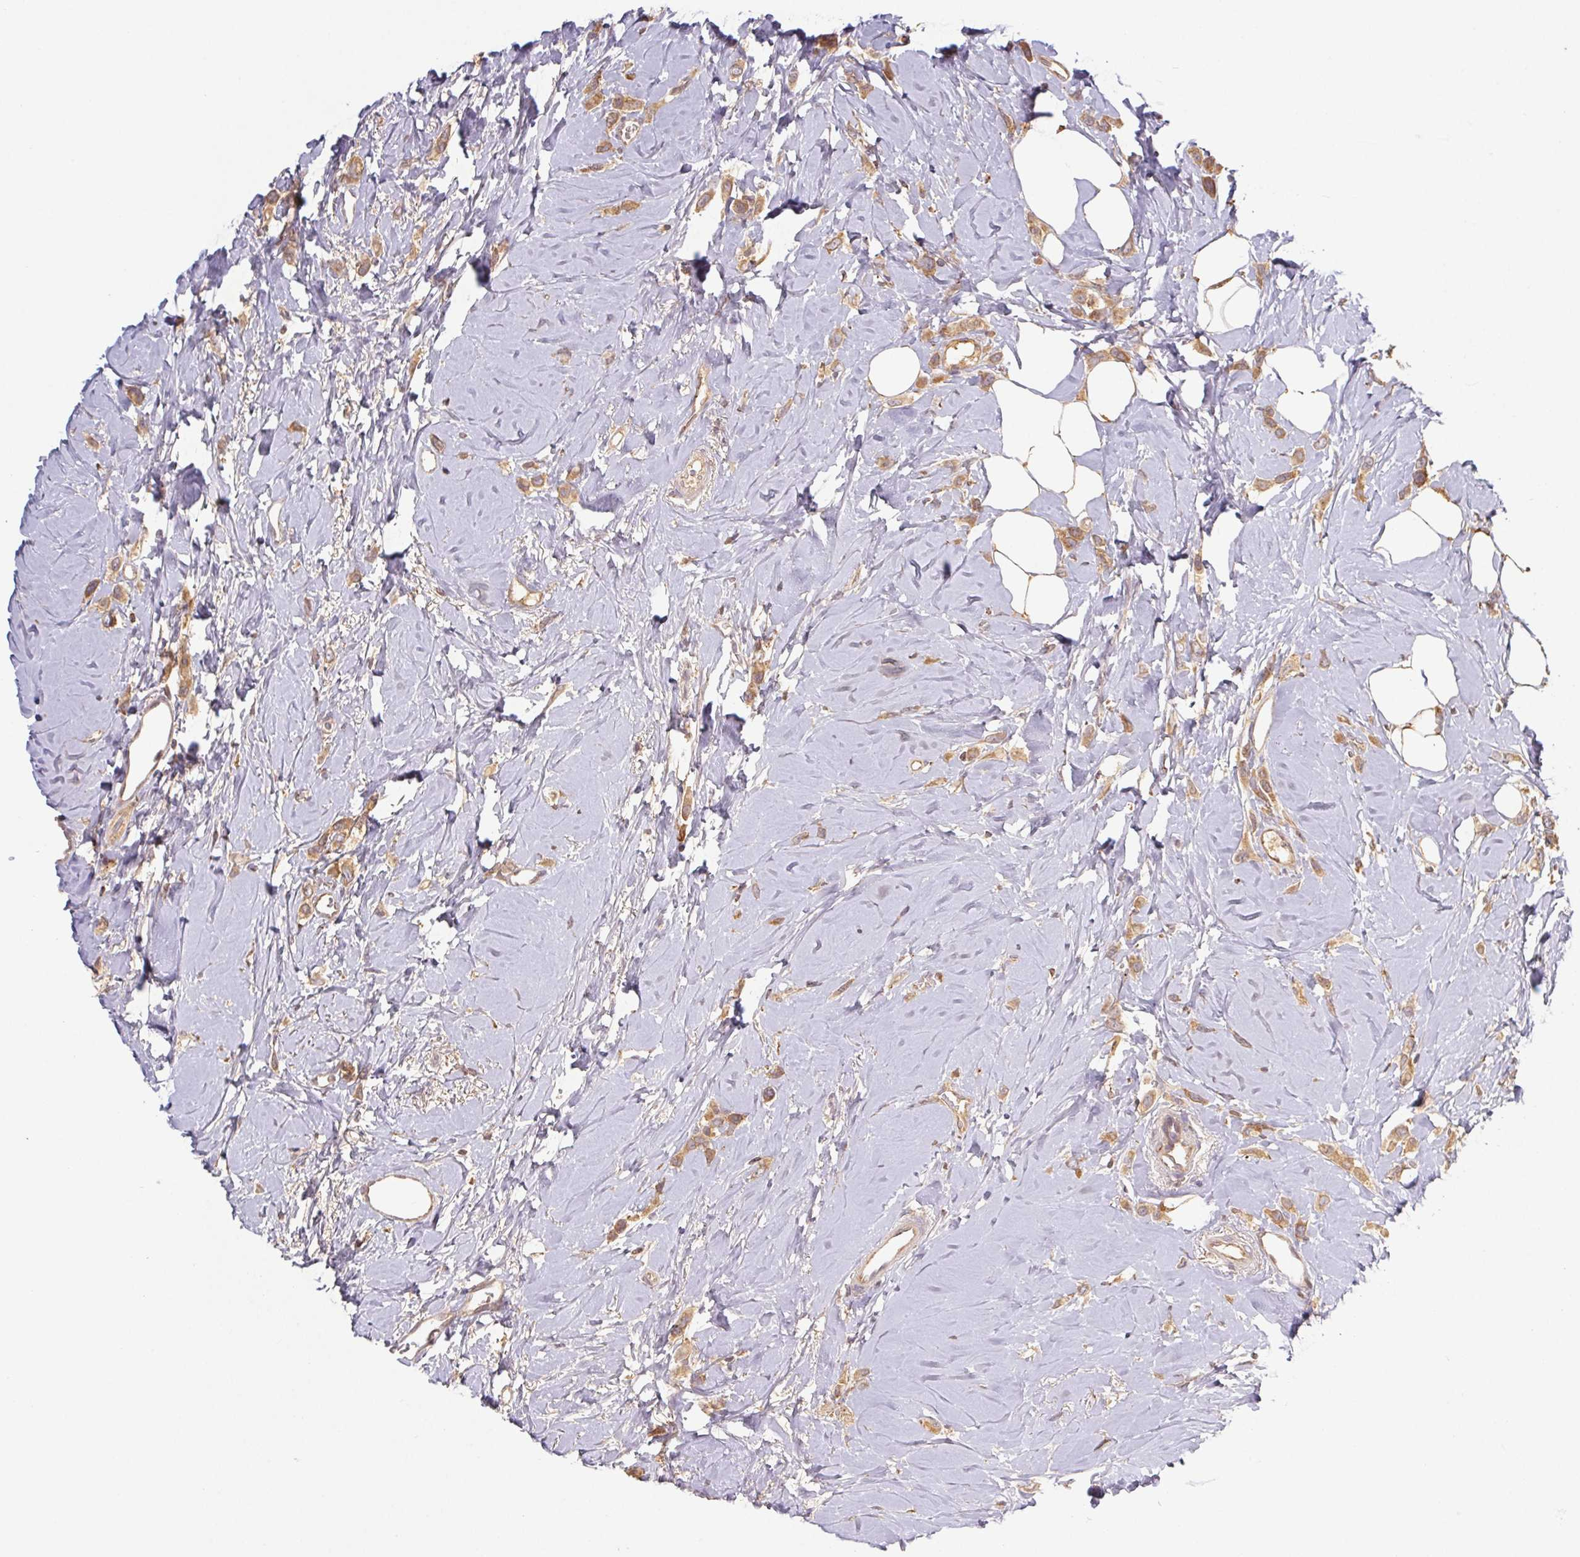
{"staining": {"intensity": "moderate", "quantity": ">75%", "location": "cytoplasmic/membranous"}, "tissue": "breast cancer", "cell_type": "Tumor cells", "image_type": "cancer", "snomed": [{"axis": "morphology", "description": "Lobular carcinoma"}, {"axis": "topography", "description": "Breast"}], "caption": "Human breast cancer (lobular carcinoma) stained with a protein marker shows moderate staining in tumor cells.", "gene": "MTHFD1", "patient": {"sex": "female", "age": 66}}